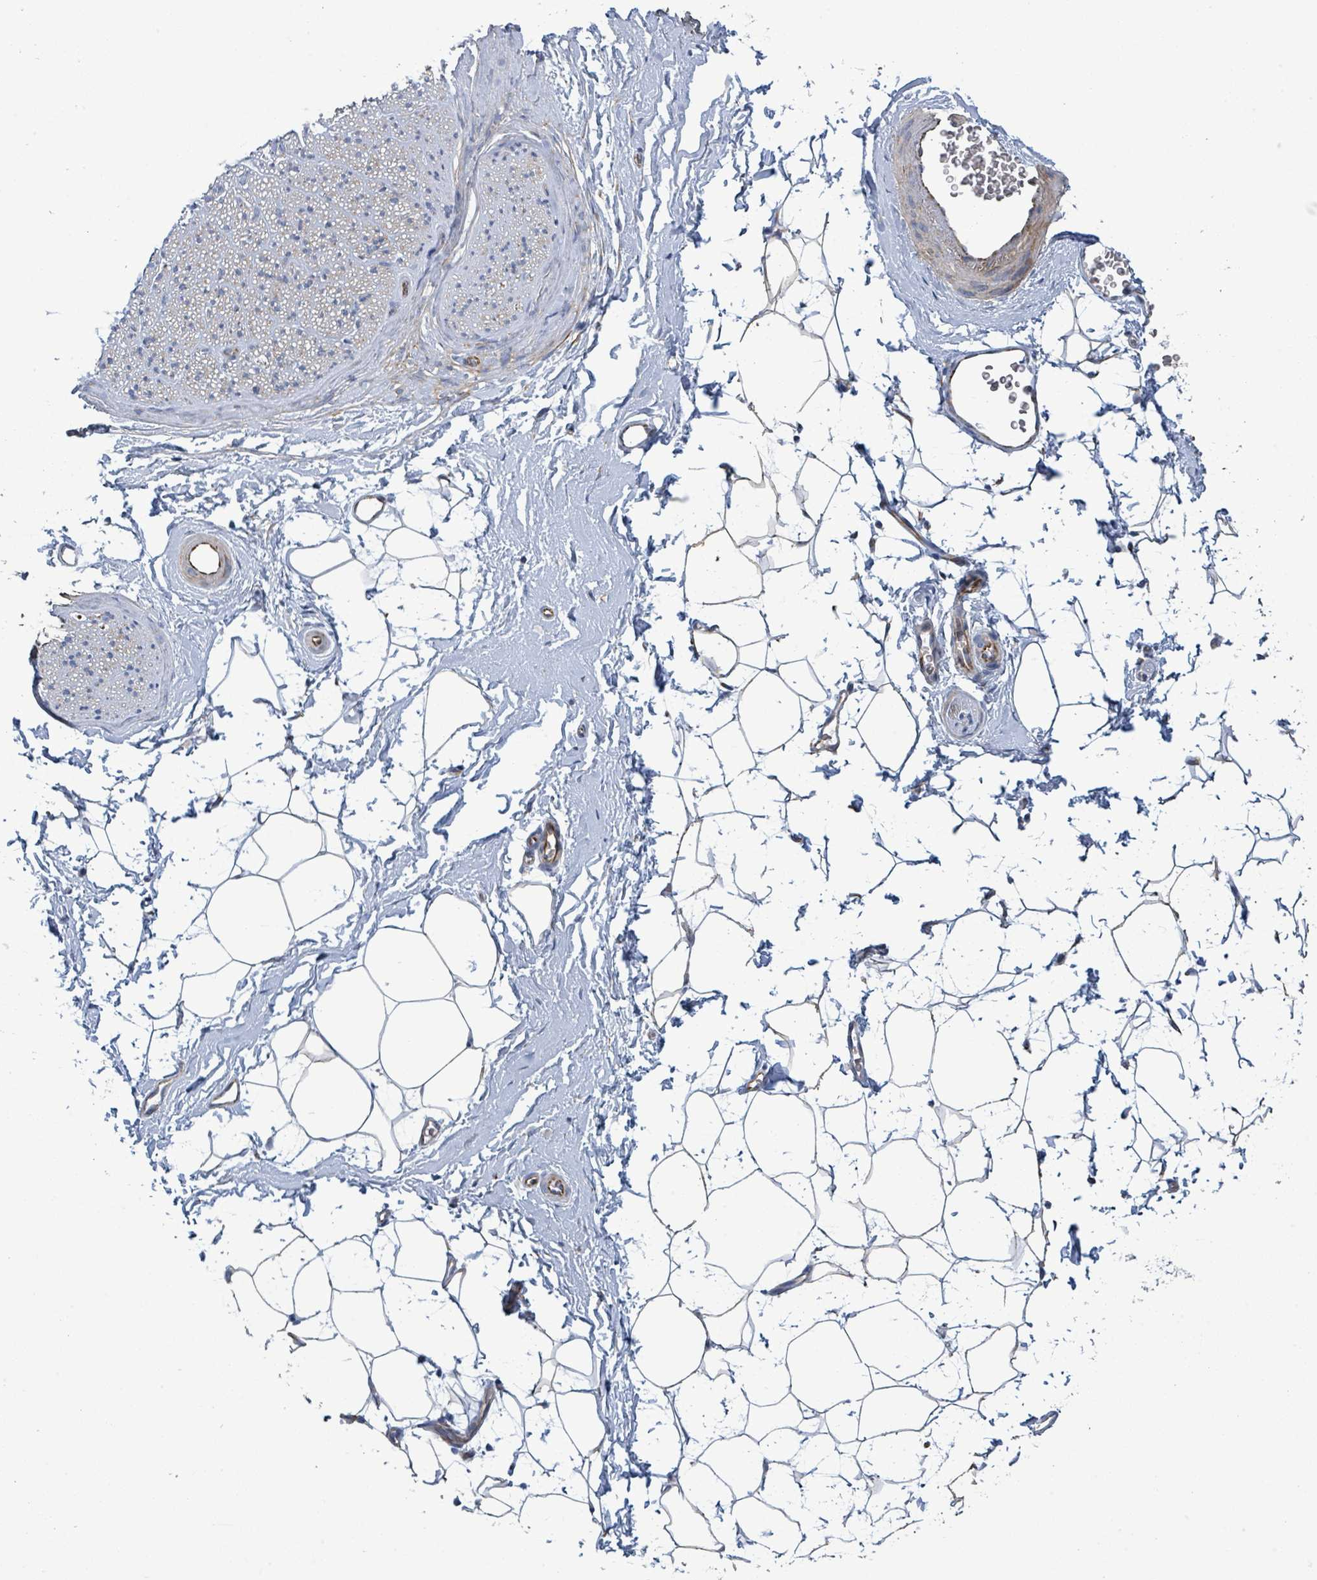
{"staining": {"intensity": "negative", "quantity": "none", "location": "none"}, "tissue": "adipose tissue", "cell_type": "Adipocytes", "image_type": "normal", "snomed": [{"axis": "morphology", "description": "Normal tissue, NOS"}, {"axis": "morphology", "description": "Adenocarcinoma, High grade"}, {"axis": "topography", "description": "Prostate"}, {"axis": "topography", "description": "Peripheral nerve tissue"}], "caption": "An immunohistochemistry micrograph of benign adipose tissue is shown. There is no staining in adipocytes of adipose tissue.", "gene": "ALG12", "patient": {"sex": "male", "age": 68}}